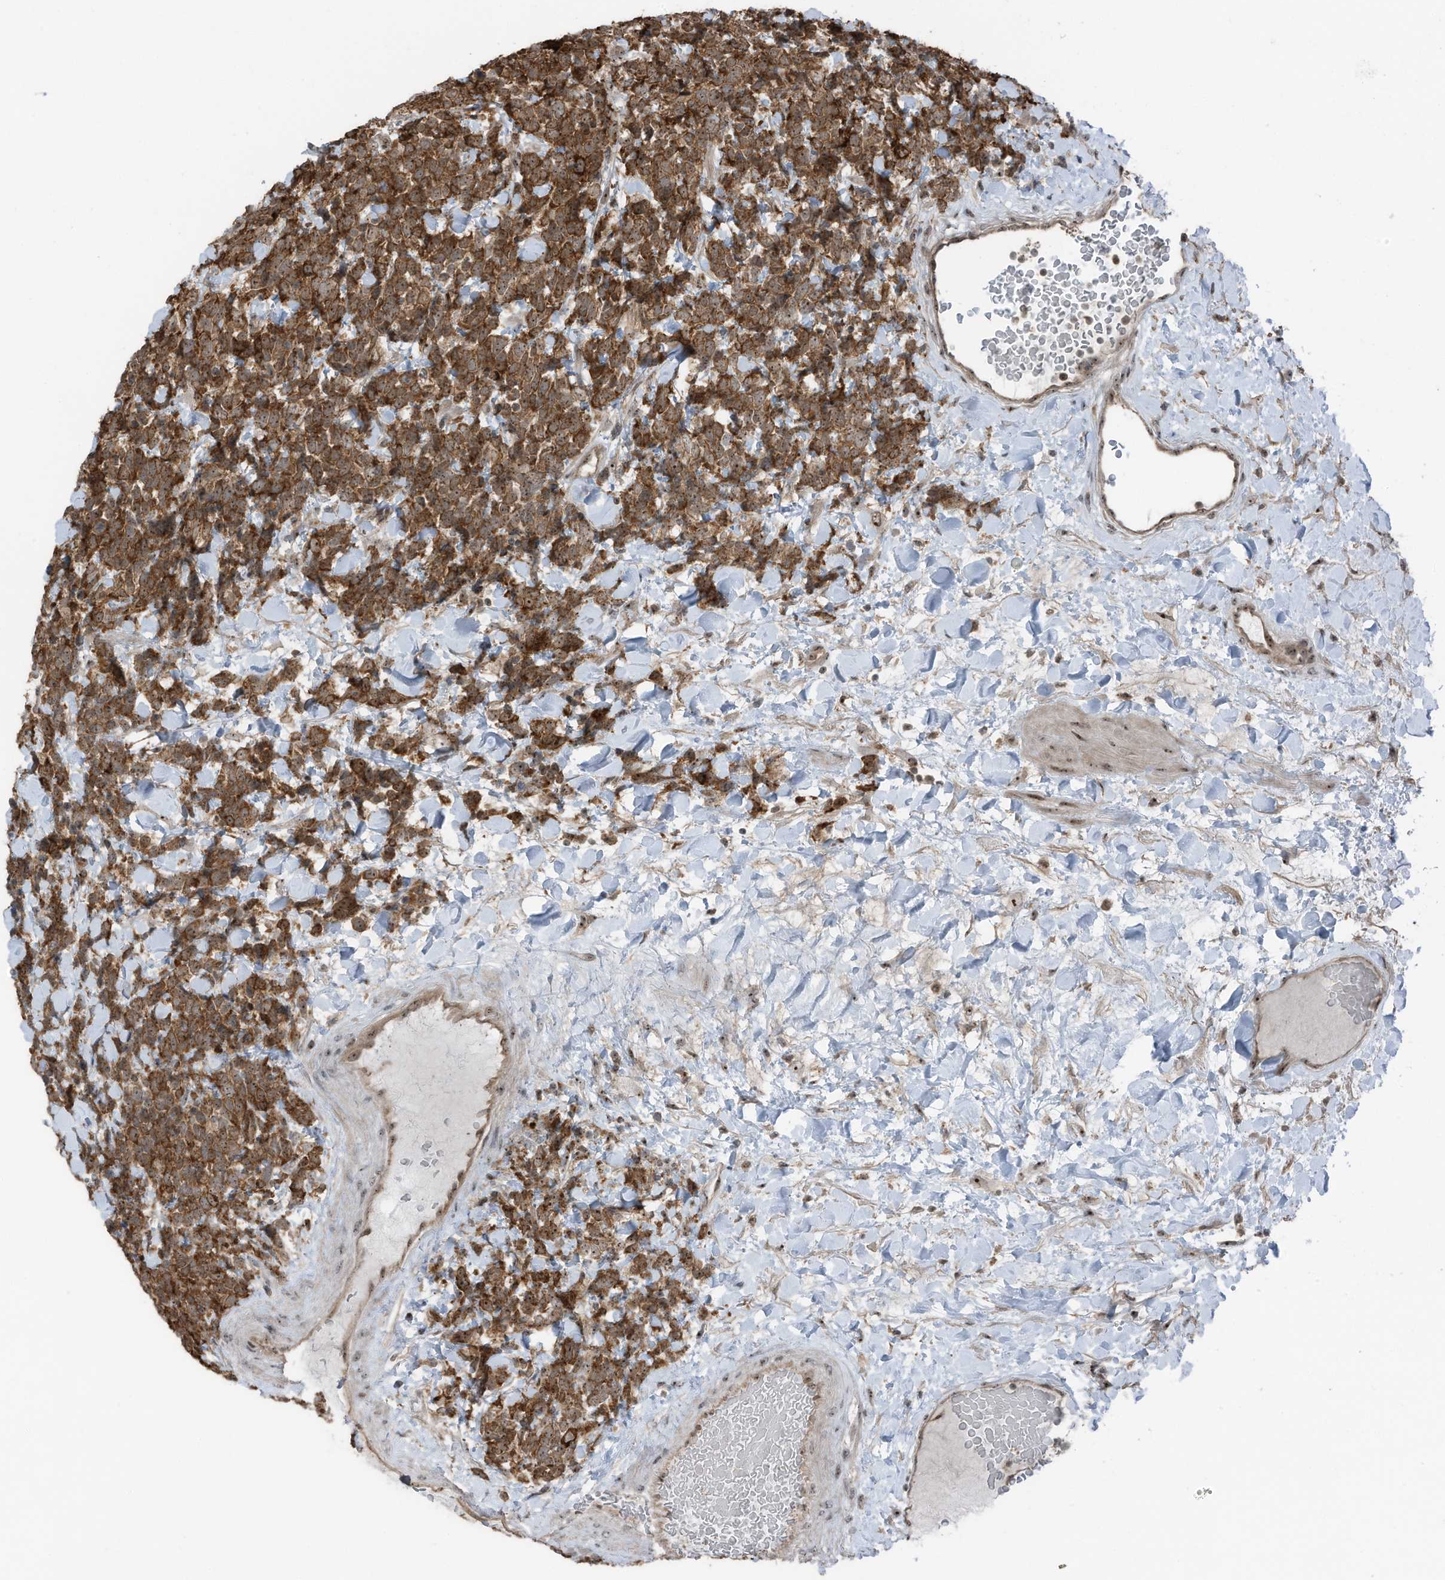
{"staining": {"intensity": "moderate", "quantity": ">75%", "location": "cytoplasmic/membranous,nuclear"}, "tissue": "urothelial cancer", "cell_type": "Tumor cells", "image_type": "cancer", "snomed": [{"axis": "morphology", "description": "Urothelial carcinoma, High grade"}, {"axis": "topography", "description": "Urinary bladder"}], "caption": "Human urothelial cancer stained for a protein (brown) shows moderate cytoplasmic/membranous and nuclear positive positivity in about >75% of tumor cells.", "gene": "UTP3", "patient": {"sex": "female", "age": 82}}